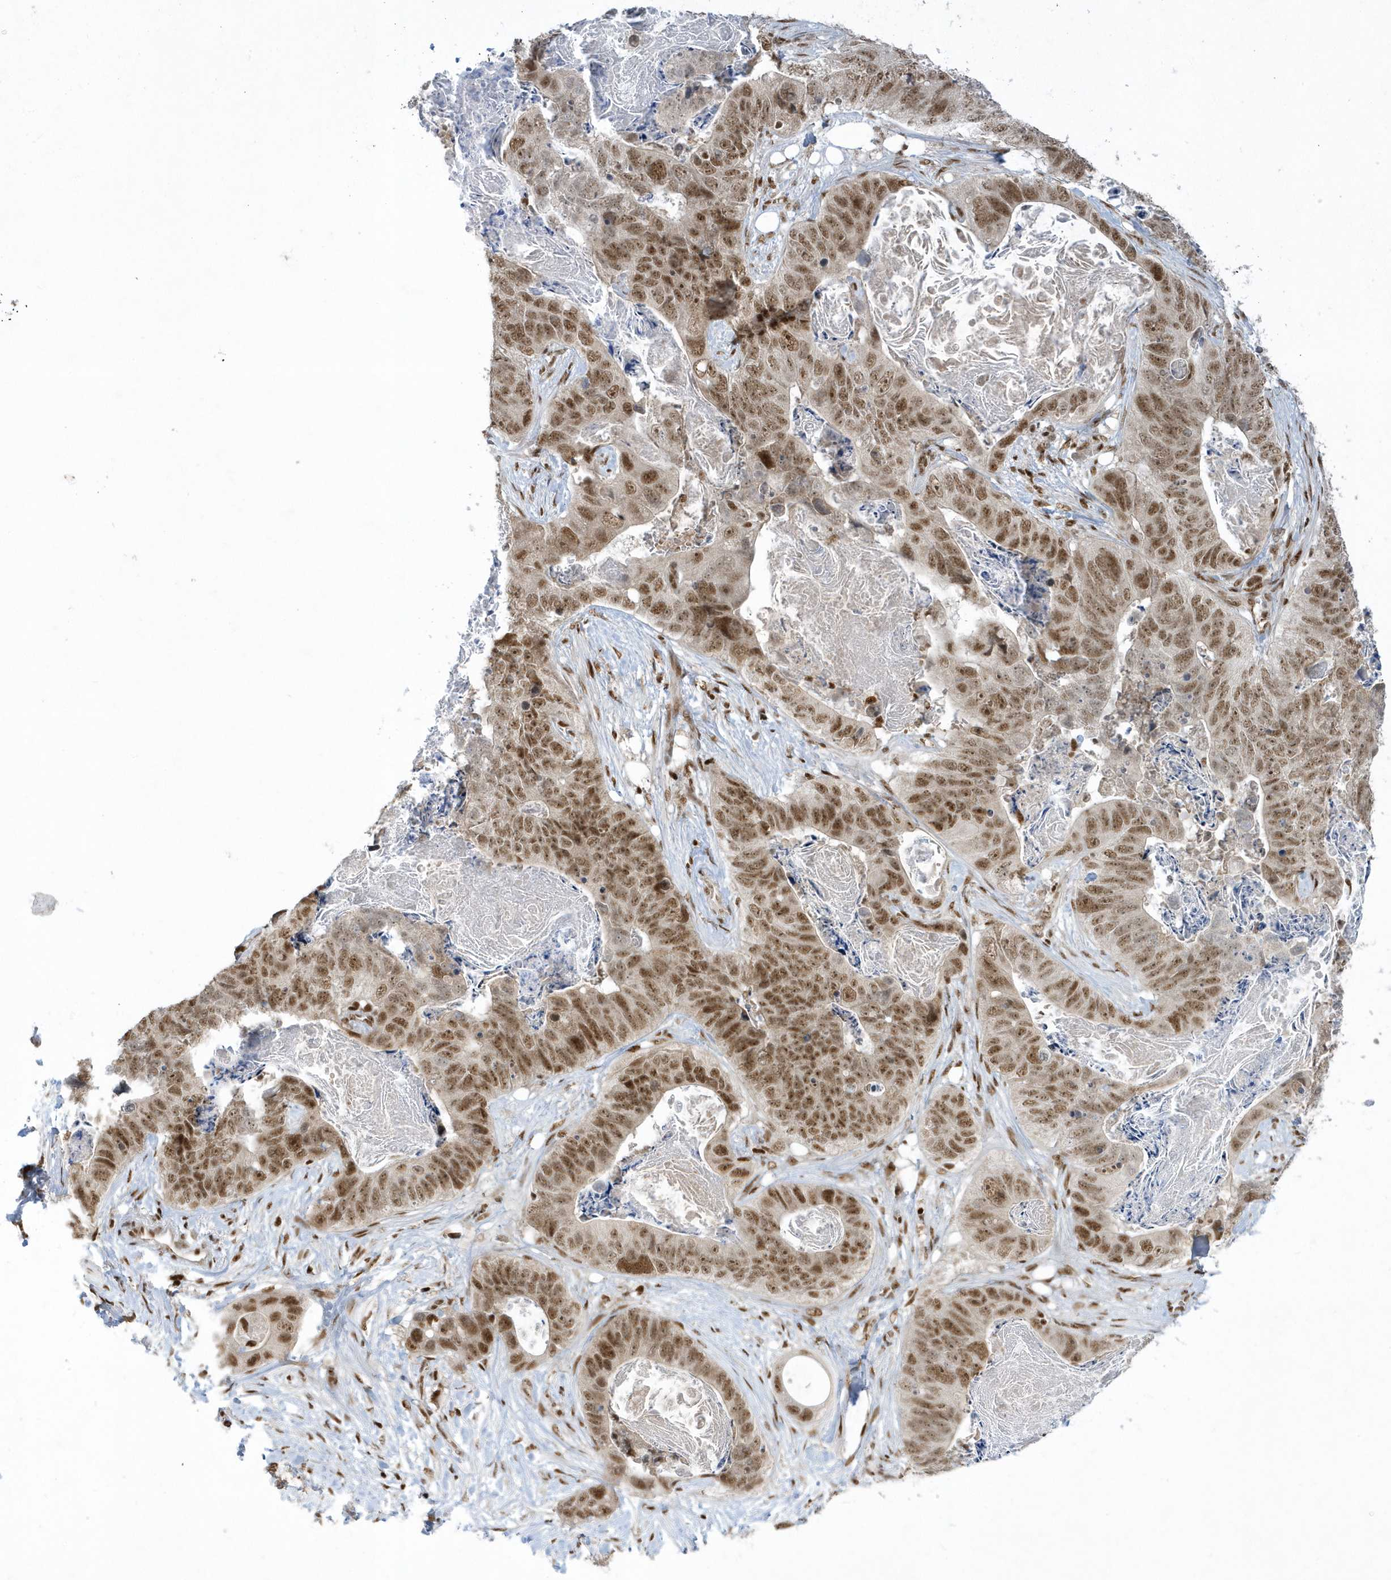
{"staining": {"intensity": "moderate", "quantity": ">75%", "location": "nuclear"}, "tissue": "stomach cancer", "cell_type": "Tumor cells", "image_type": "cancer", "snomed": [{"axis": "morphology", "description": "Adenocarcinoma, NOS"}, {"axis": "topography", "description": "Stomach"}], "caption": "This is an image of immunohistochemistry staining of stomach cancer (adenocarcinoma), which shows moderate positivity in the nuclear of tumor cells.", "gene": "PPIL2", "patient": {"sex": "female", "age": 89}}